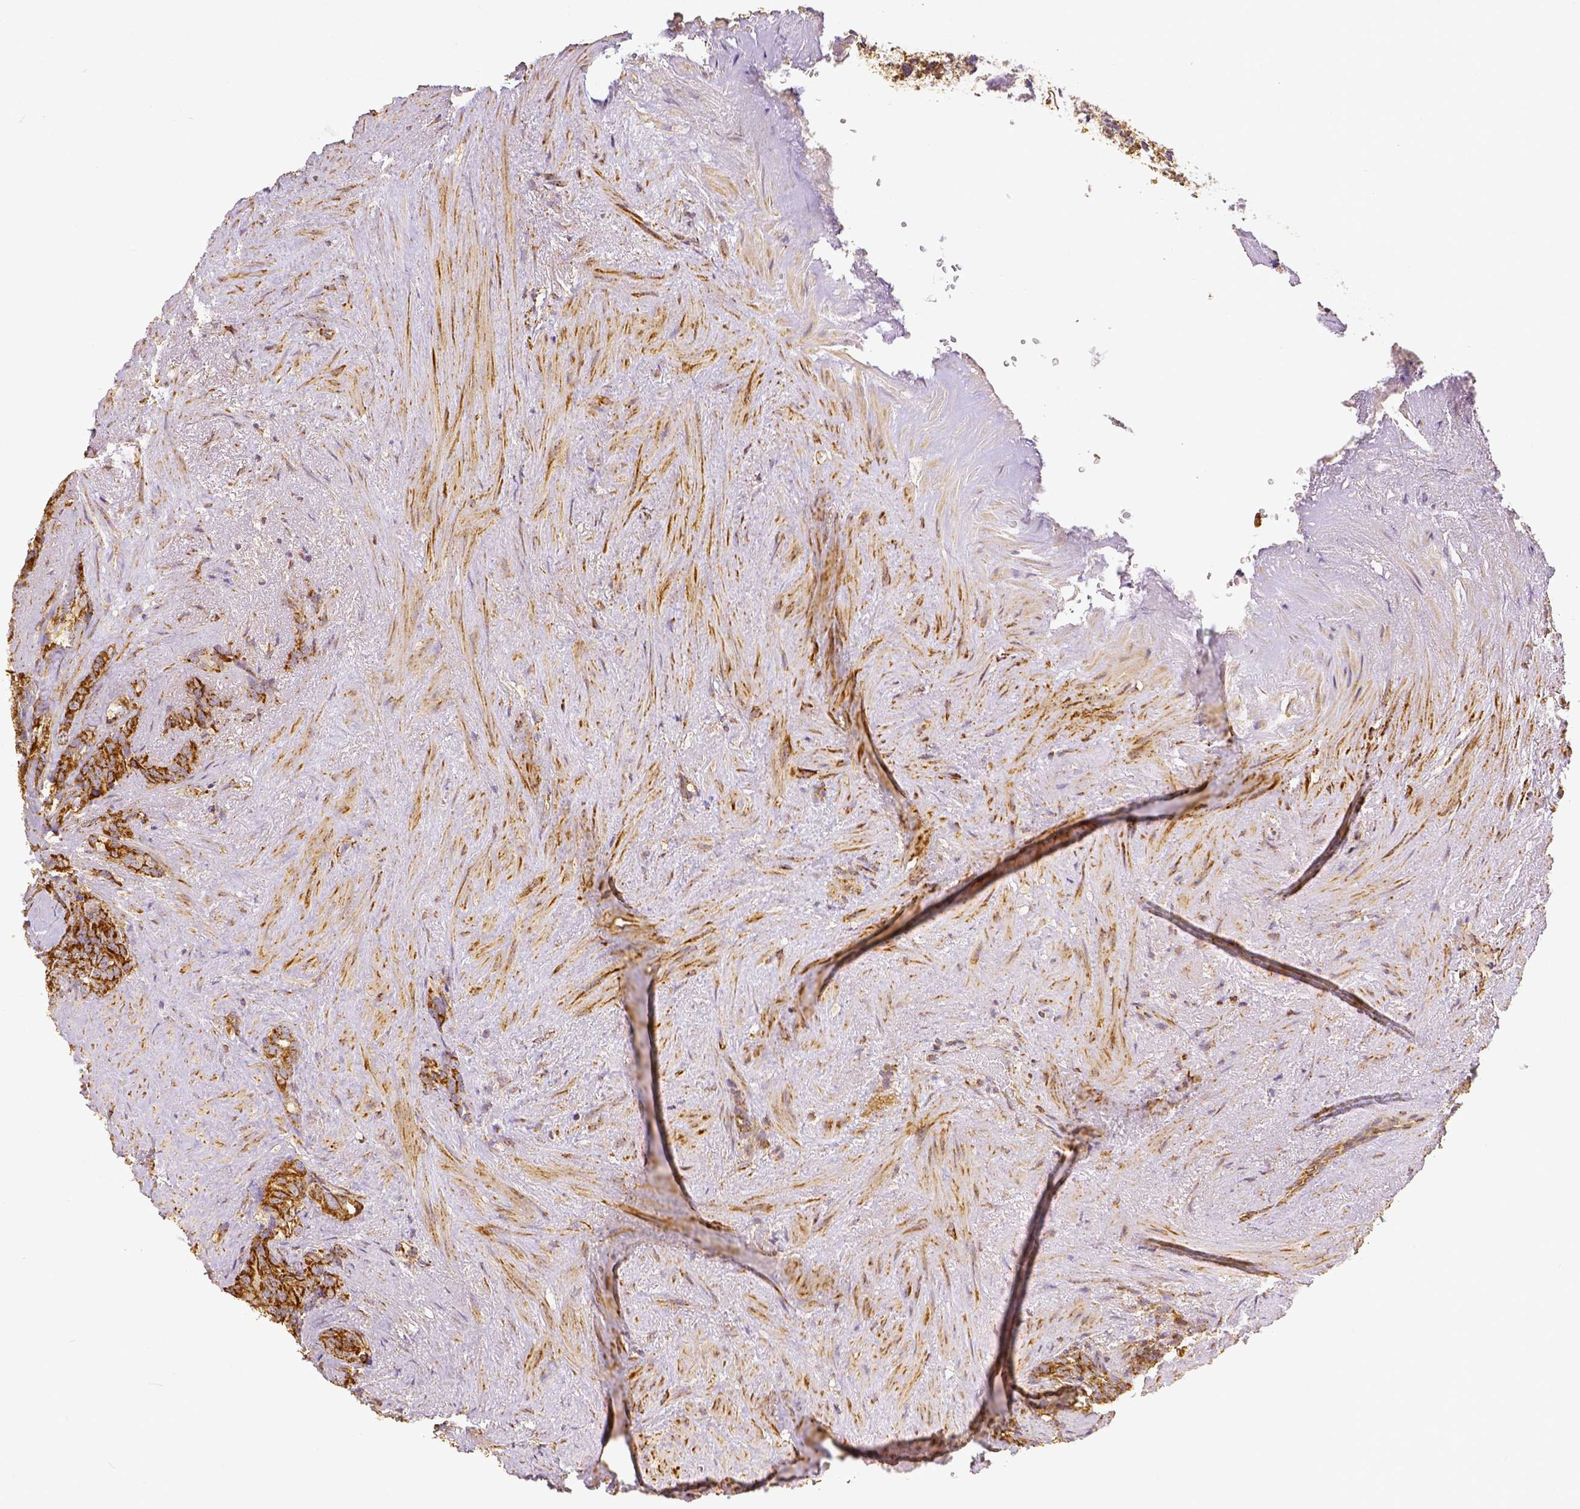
{"staining": {"intensity": "moderate", "quantity": ">75%", "location": "cytoplasmic/membranous"}, "tissue": "prostate cancer", "cell_type": "Tumor cells", "image_type": "cancer", "snomed": [{"axis": "morphology", "description": "Adenocarcinoma, High grade"}, {"axis": "topography", "description": "Prostate"}], "caption": "Immunohistochemical staining of prostate cancer reveals medium levels of moderate cytoplasmic/membranous protein staining in approximately >75% of tumor cells.", "gene": "SDHB", "patient": {"sex": "male", "age": 84}}